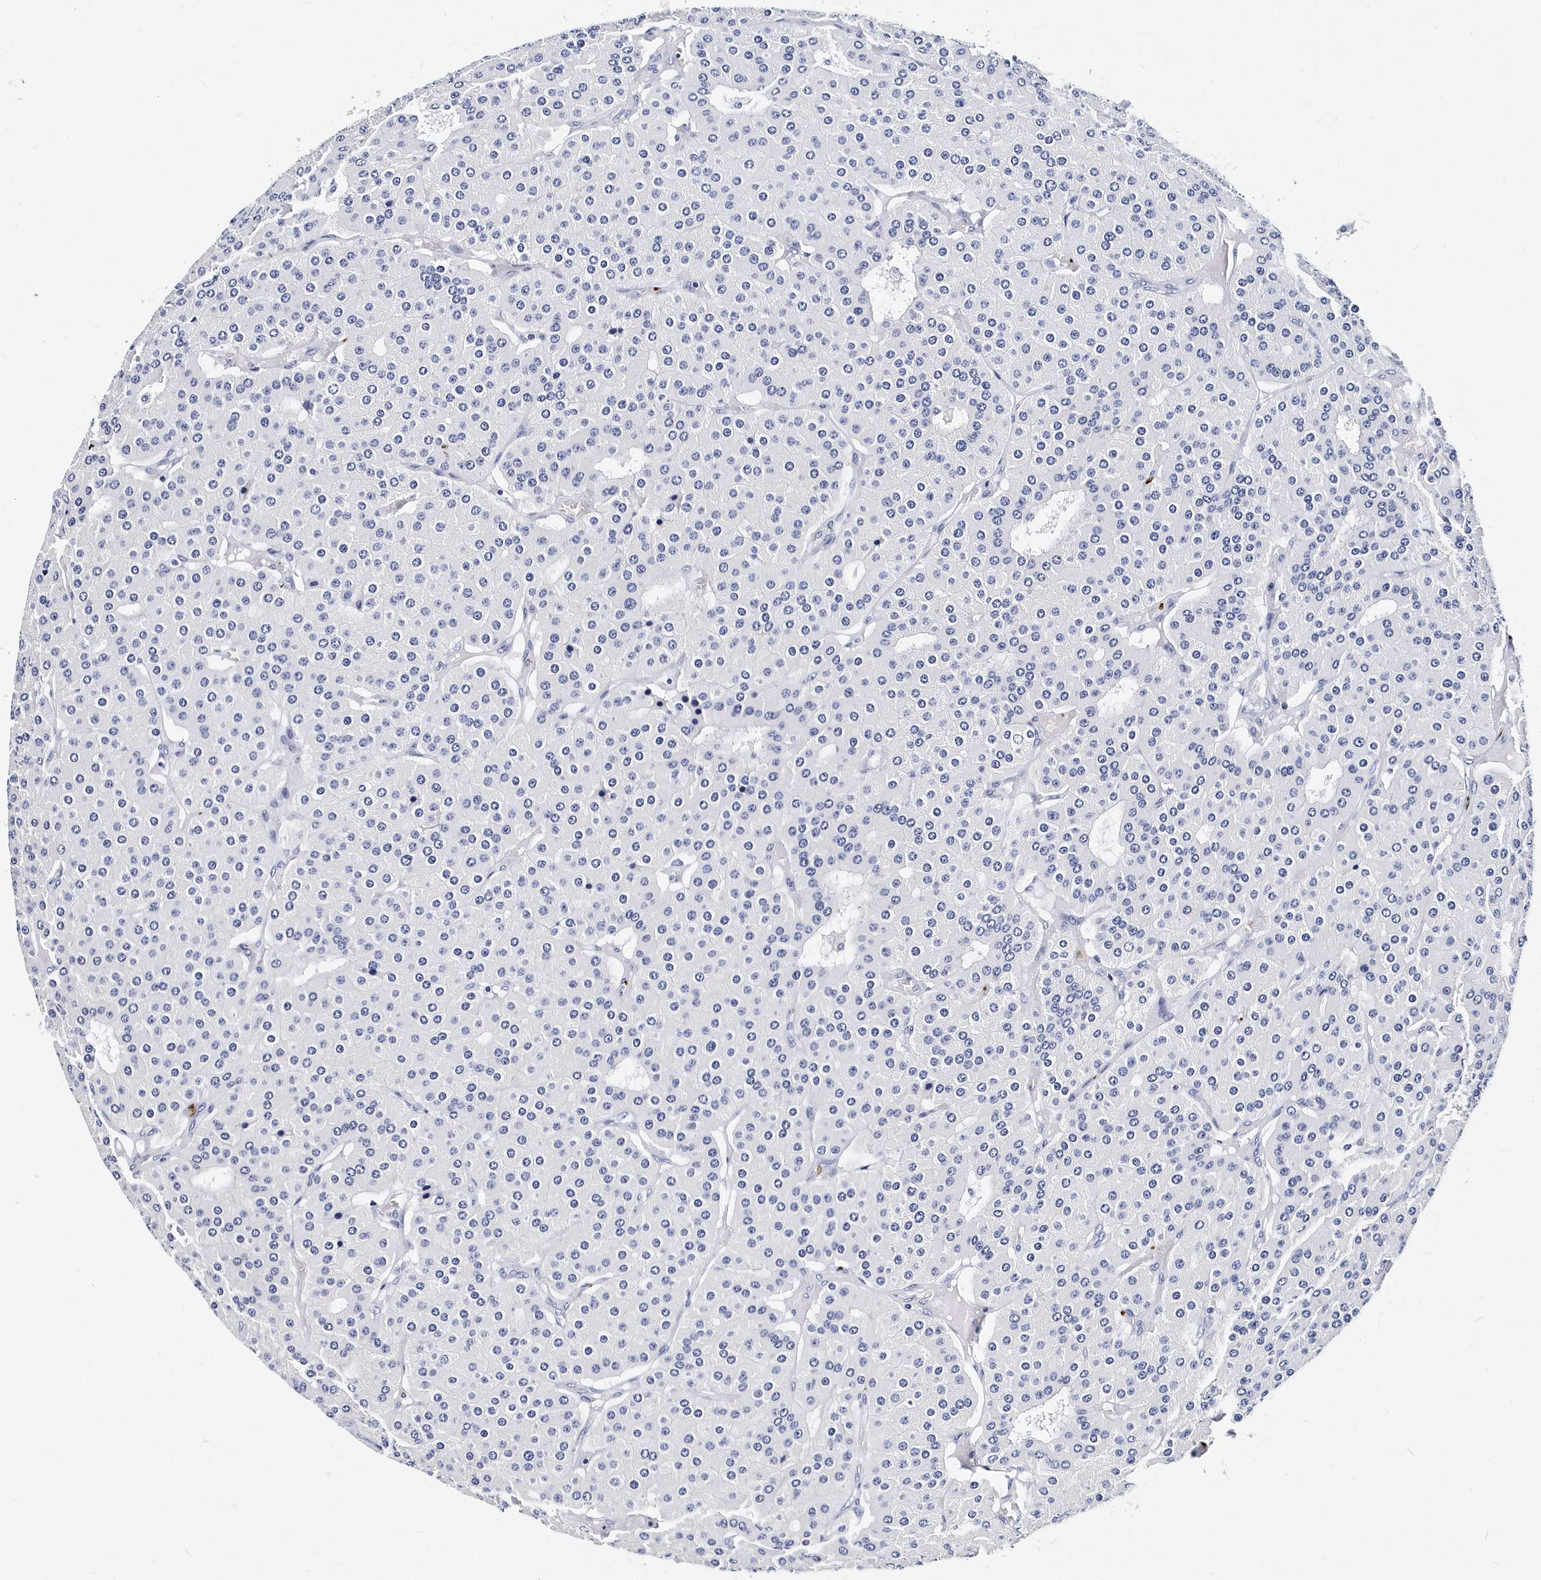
{"staining": {"intensity": "negative", "quantity": "none", "location": "none"}, "tissue": "parathyroid gland", "cell_type": "Glandular cells", "image_type": "normal", "snomed": [{"axis": "morphology", "description": "Normal tissue, NOS"}, {"axis": "morphology", "description": "Adenoma, NOS"}, {"axis": "topography", "description": "Parathyroid gland"}], "caption": "The image demonstrates no significant staining in glandular cells of parathyroid gland. The staining was performed using DAB (3,3'-diaminobenzidine) to visualize the protein expression in brown, while the nuclei were stained in blue with hematoxylin (Magnification: 20x).", "gene": "ITGA2B", "patient": {"sex": "female", "age": 86}}